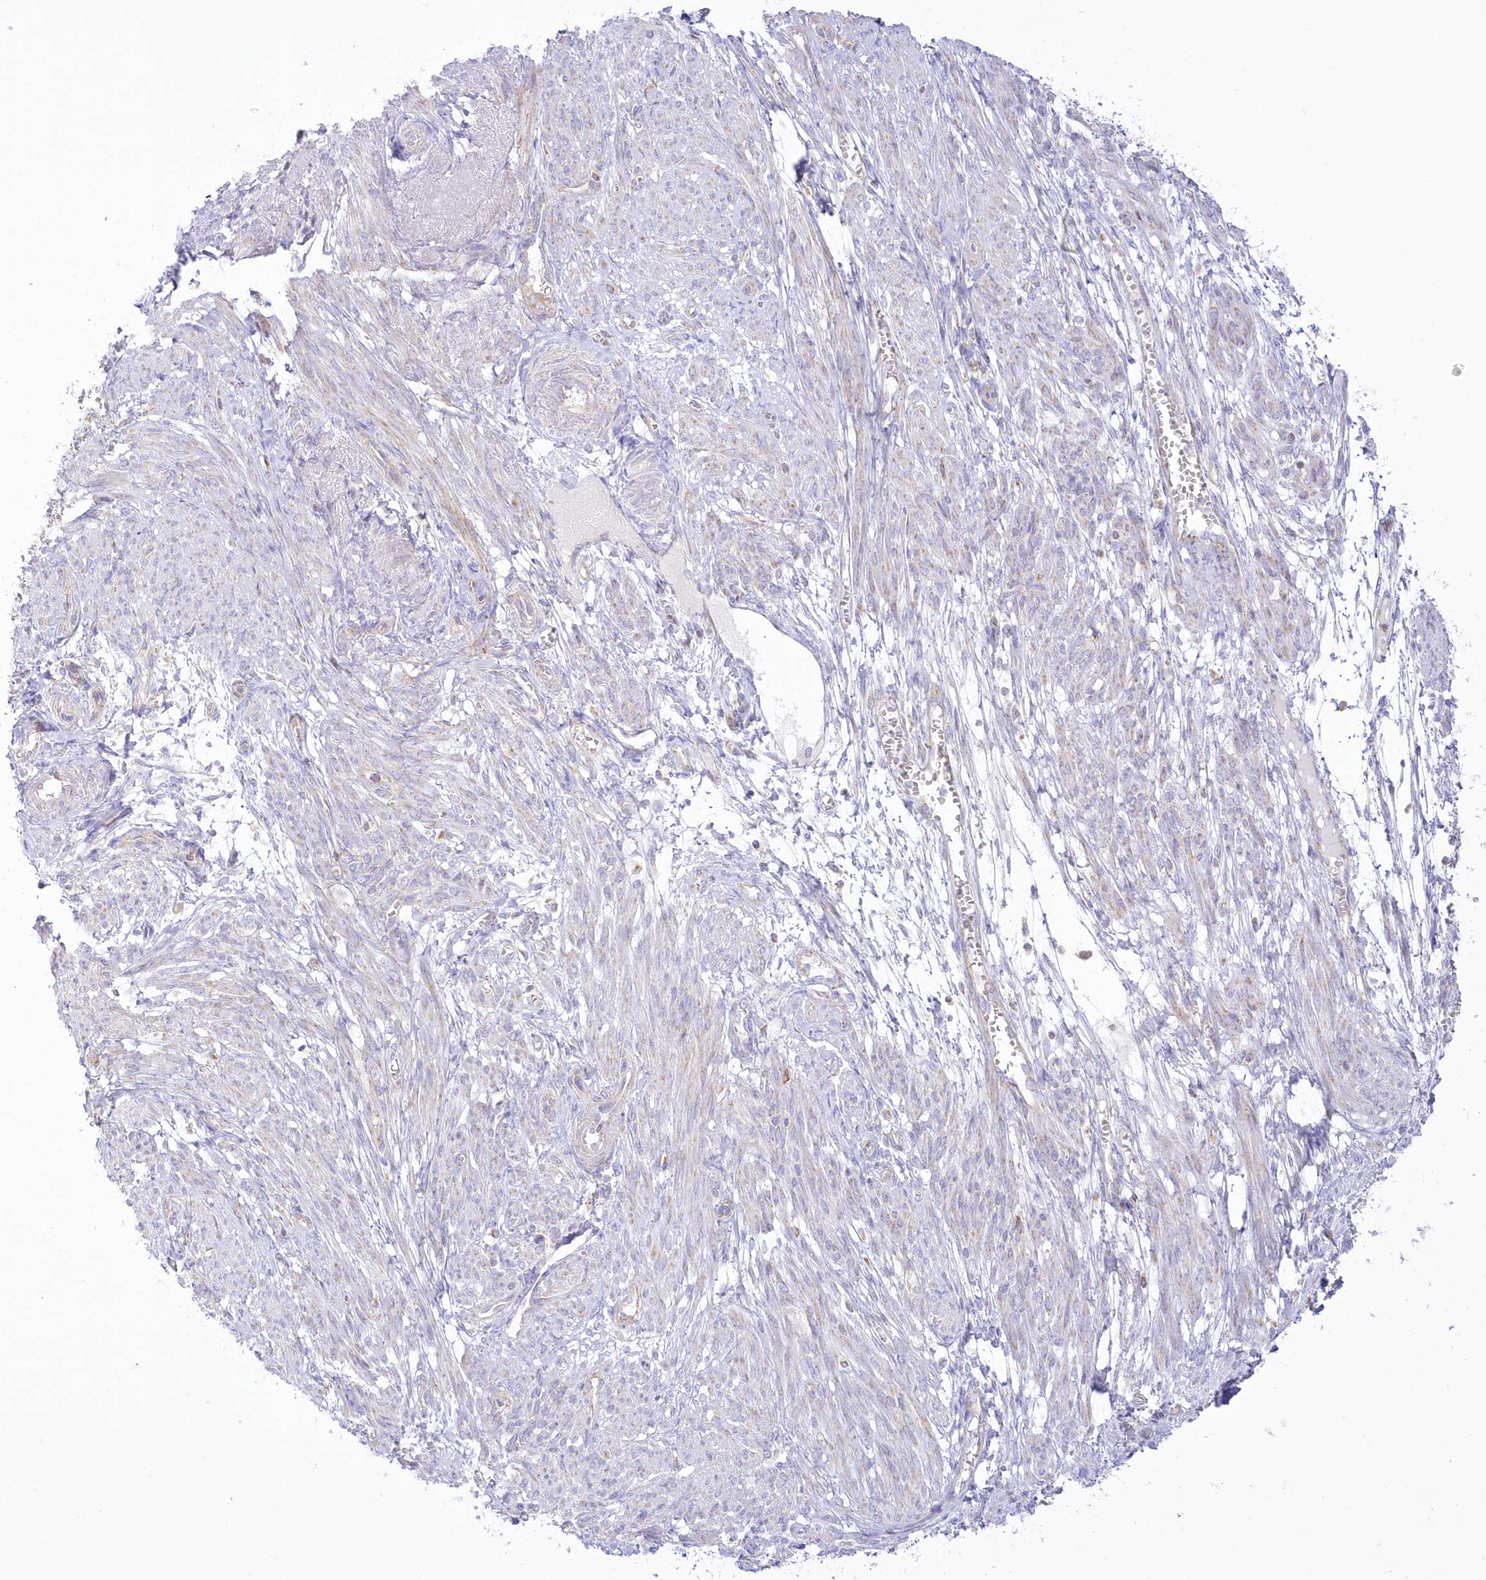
{"staining": {"intensity": "negative", "quantity": "none", "location": "none"}, "tissue": "smooth muscle", "cell_type": "Smooth muscle cells", "image_type": "normal", "snomed": [{"axis": "morphology", "description": "Normal tissue, NOS"}, {"axis": "topography", "description": "Smooth muscle"}], "caption": "Immunohistochemistry (IHC) micrograph of unremarkable smooth muscle stained for a protein (brown), which displays no positivity in smooth muscle cells.", "gene": "TBC1D14", "patient": {"sex": "female", "age": 39}}